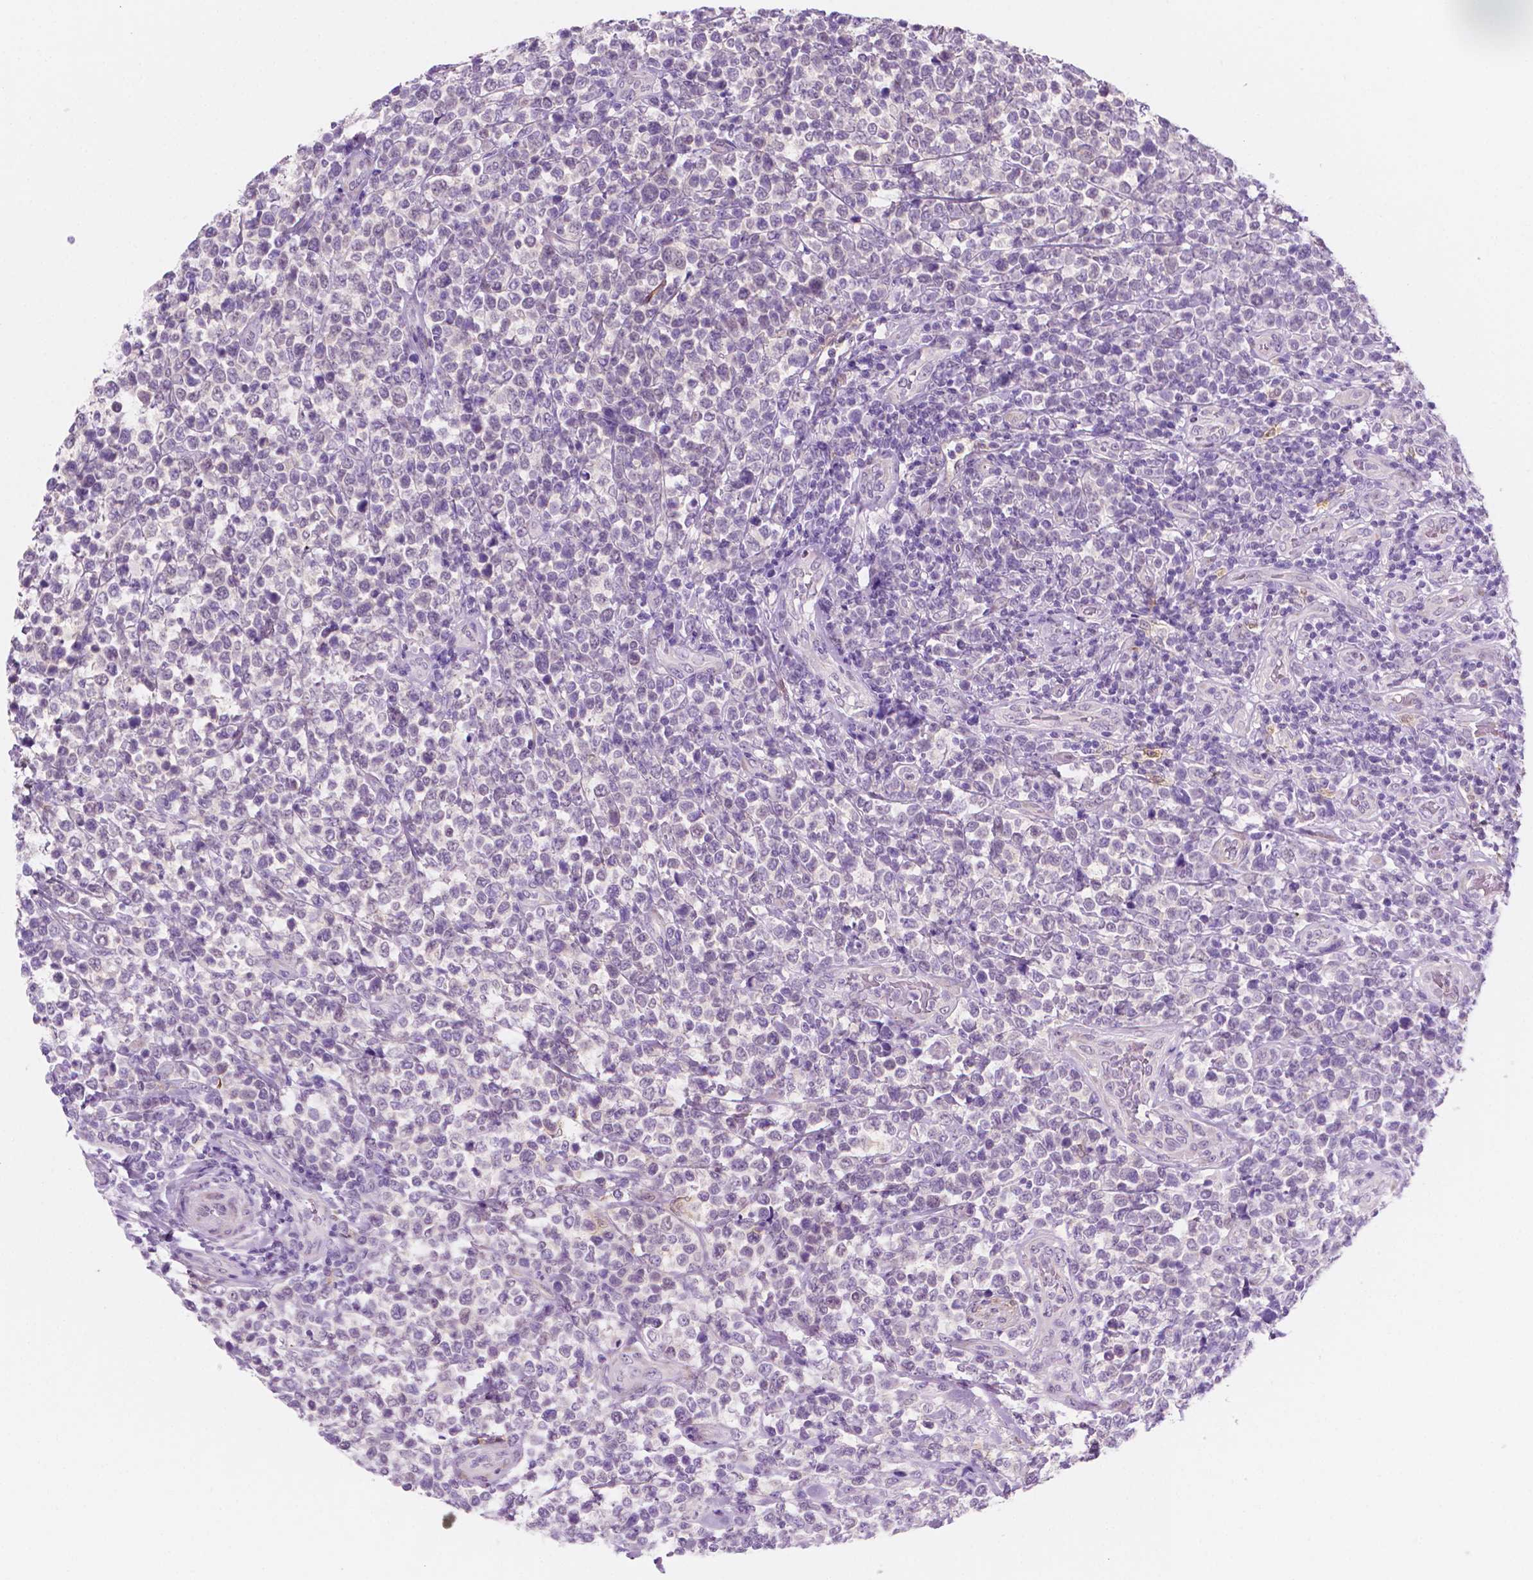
{"staining": {"intensity": "negative", "quantity": "none", "location": "none"}, "tissue": "lymphoma", "cell_type": "Tumor cells", "image_type": "cancer", "snomed": [{"axis": "morphology", "description": "Malignant lymphoma, non-Hodgkin's type, High grade"}, {"axis": "topography", "description": "Soft tissue"}], "caption": "Human lymphoma stained for a protein using IHC demonstrates no staining in tumor cells.", "gene": "EPPK1", "patient": {"sex": "female", "age": 56}}